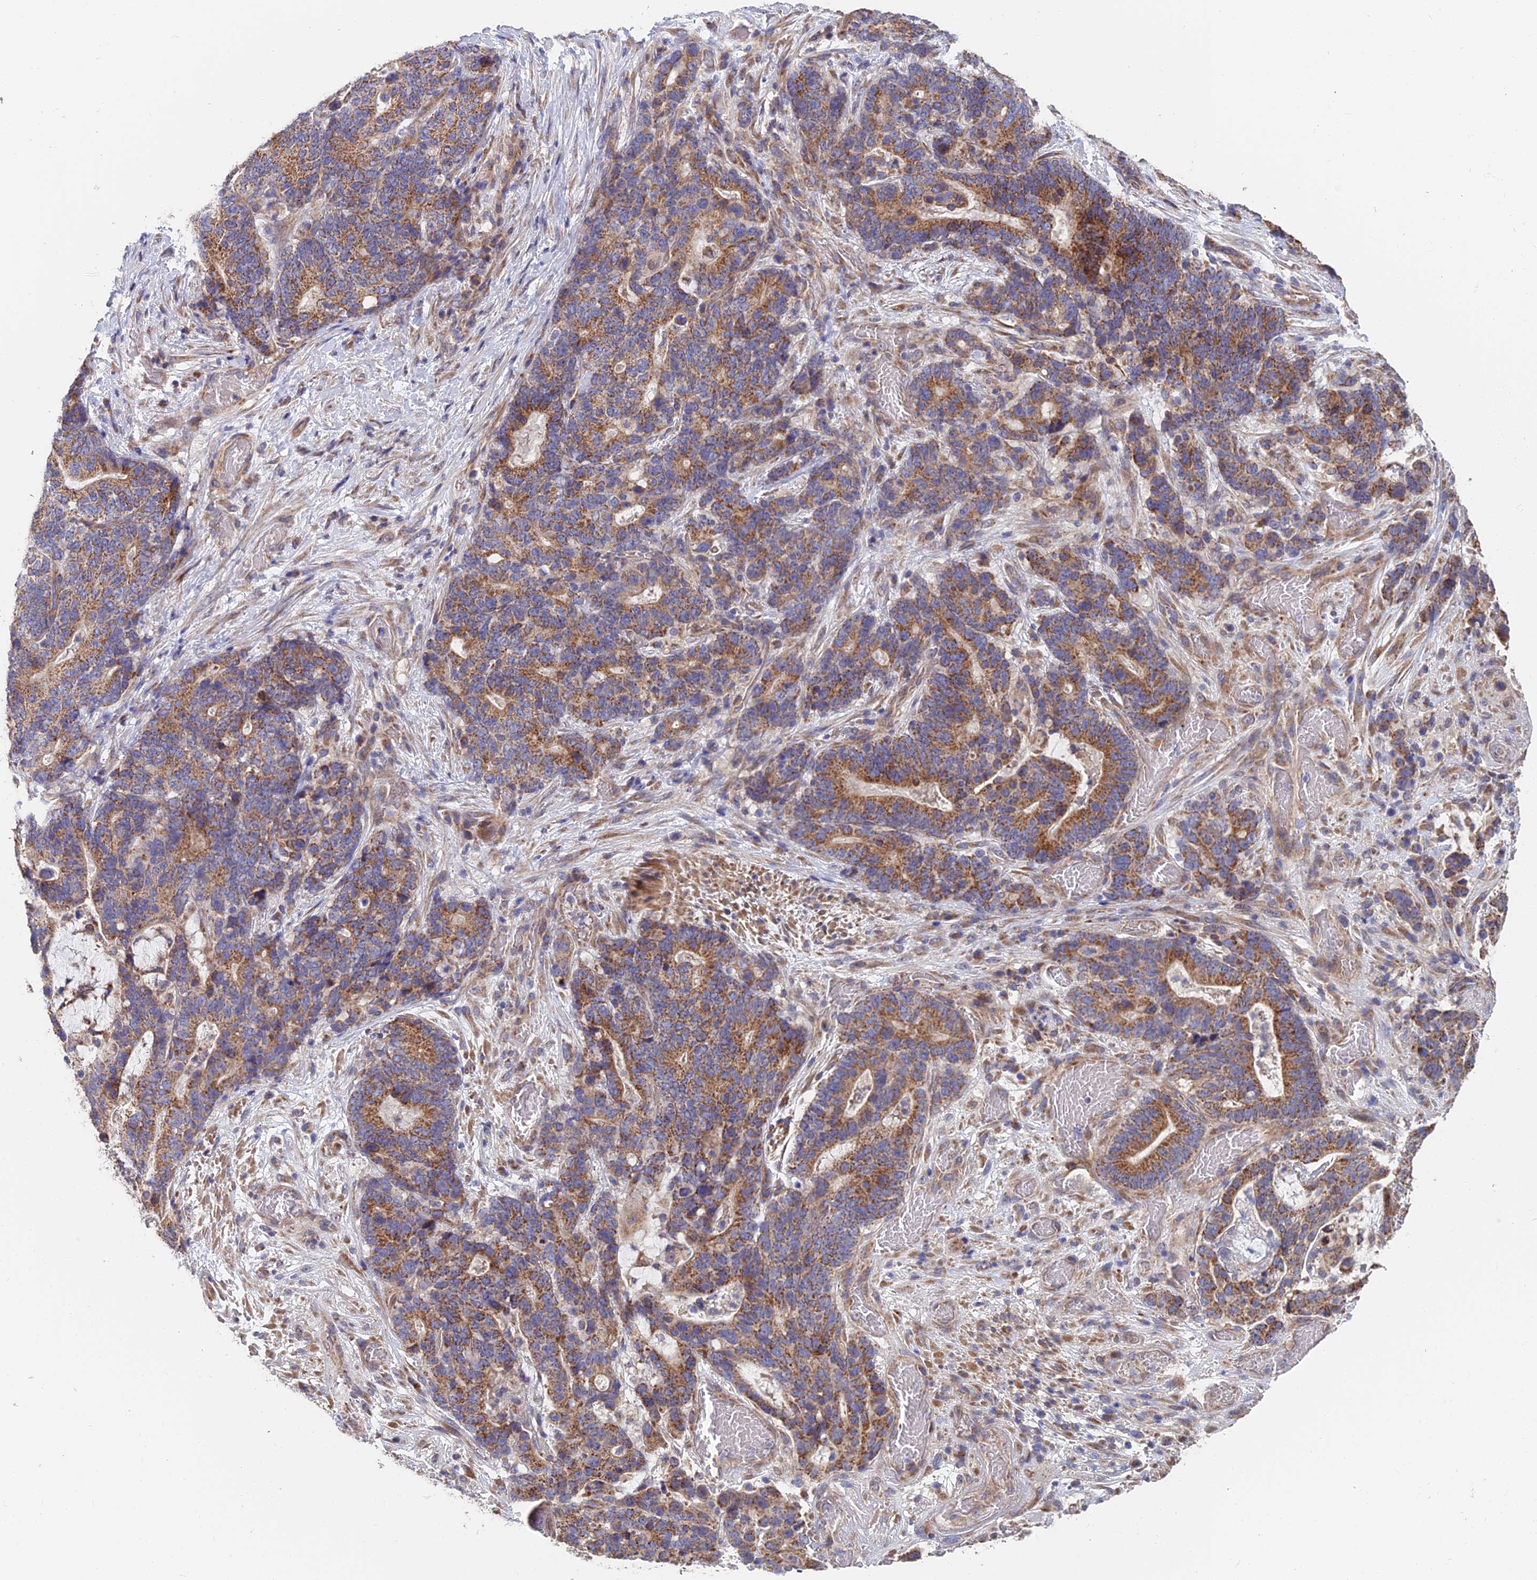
{"staining": {"intensity": "moderate", "quantity": ">75%", "location": "cytoplasmic/membranous"}, "tissue": "stomach cancer", "cell_type": "Tumor cells", "image_type": "cancer", "snomed": [{"axis": "morphology", "description": "Normal tissue, NOS"}, {"axis": "morphology", "description": "Adenocarcinoma, NOS"}, {"axis": "topography", "description": "Stomach"}], "caption": "Human stomach adenocarcinoma stained with a brown dye exhibits moderate cytoplasmic/membranous positive staining in approximately >75% of tumor cells.", "gene": "ECSIT", "patient": {"sex": "female", "age": 64}}